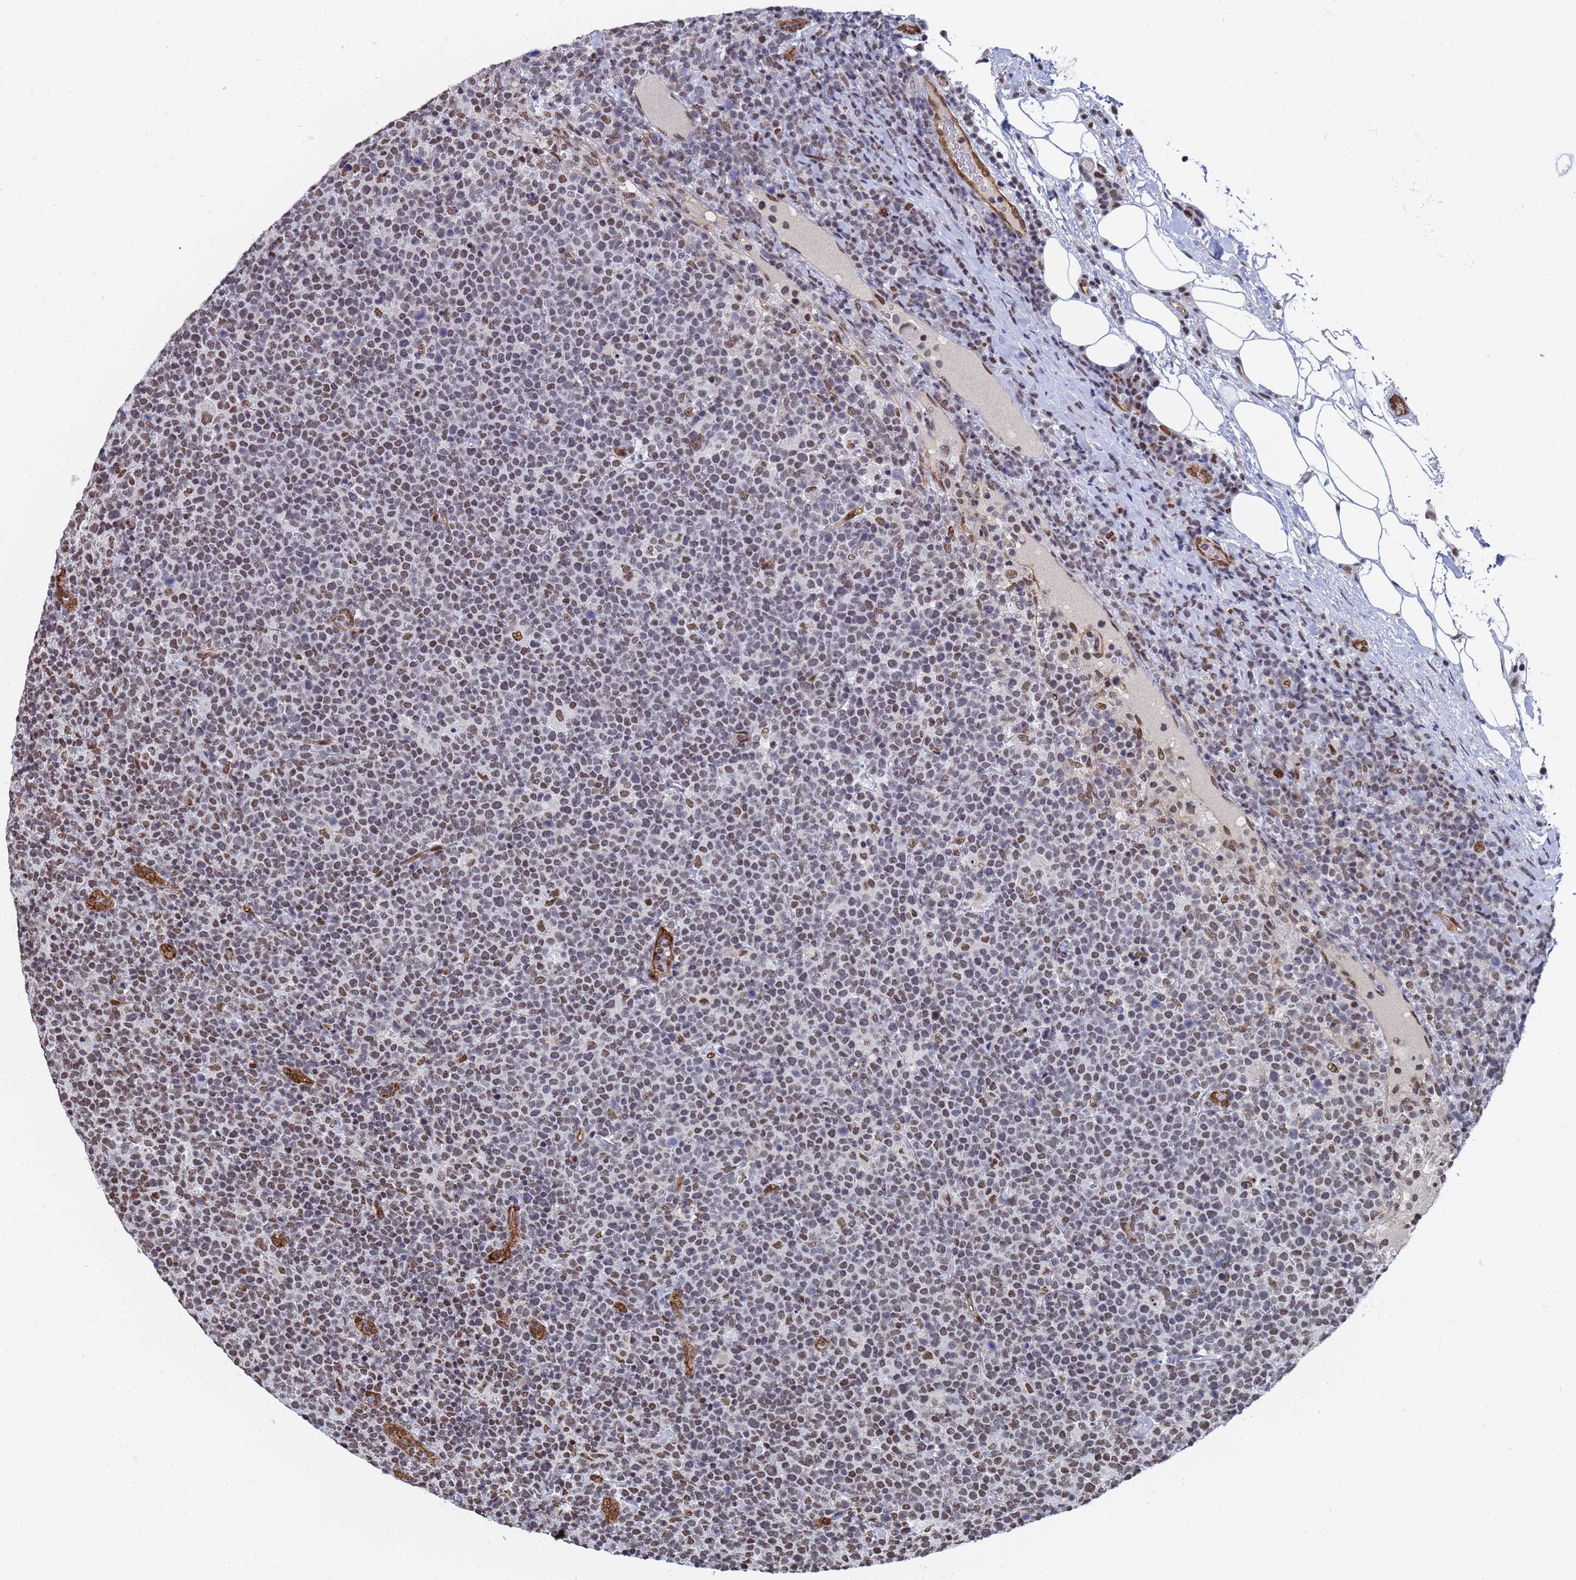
{"staining": {"intensity": "moderate", "quantity": "25%-75%", "location": "nuclear"}, "tissue": "lymphoma", "cell_type": "Tumor cells", "image_type": "cancer", "snomed": [{"axis": "morphology", "description": "Malignant lymphoma, non-Hodgkin's type, High grade"}, {"axis": "topography", "description": "Lymph node"}], "caption": "Lymphoma stained with immunohistochemistry (IHC) shows moderate nuclear positivity in about 25%-75% of tumor cells.", "gene": "RAVER2", "patient": {"sex": "male", "age": 61}}